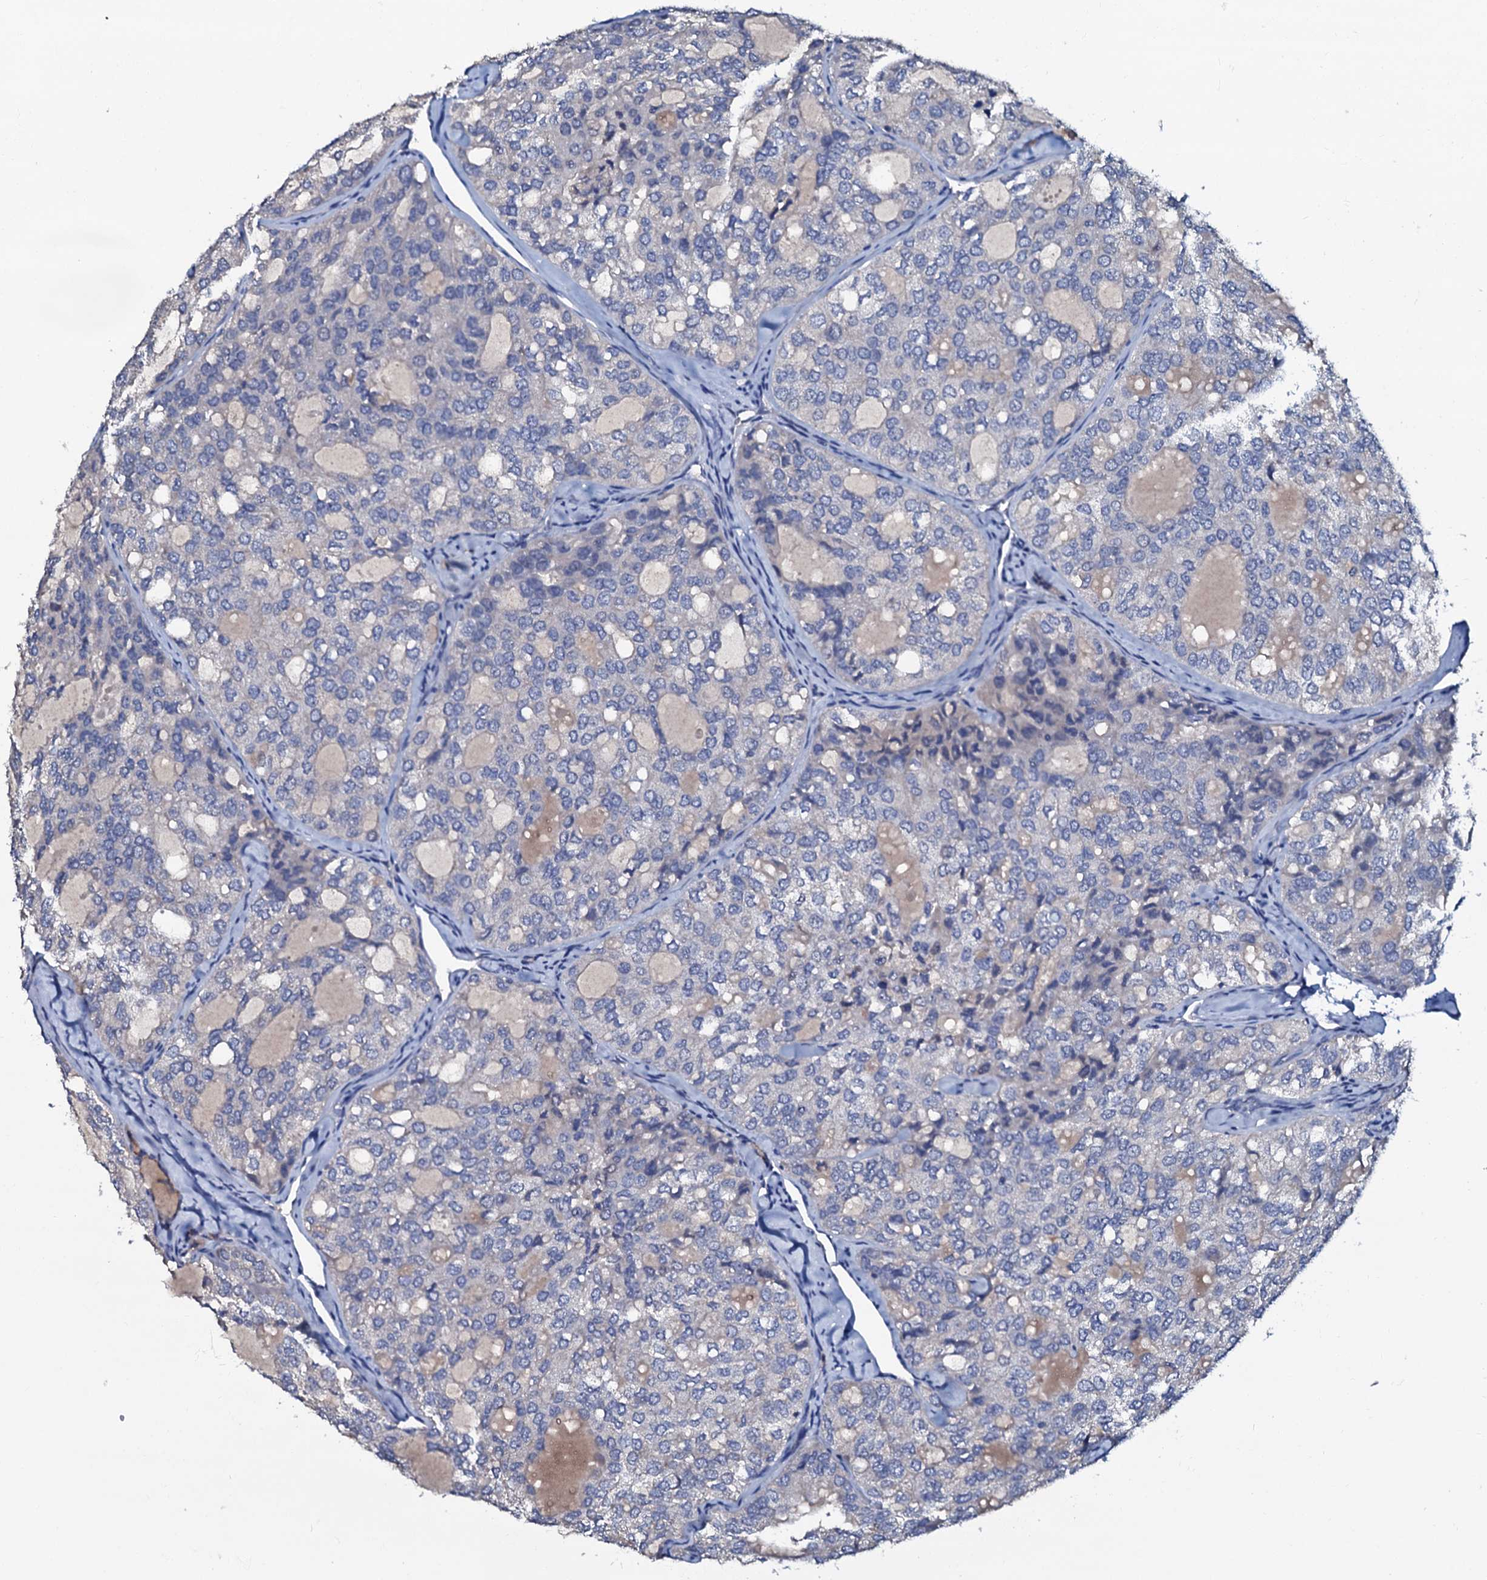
{"staining": {"intensity": "negative", "quantity": "none", "location": "none"}, "tissue": "thyroid cancer", "cell_type": "Tumor cells", "image_type": "cancer", "snomed": [{"axis": "morphology", "description": "Follicular adenoma carcinoma, NOS"}, {"axis": "topography", "description": "Thyroid gland"}], "caption": "Image shows no protein staining in tumor cells of follicular adenoma carcinoma (thyroid) tissue.", "gene": "CPNE2", "patient": {"sex": "male", "age": 75}}